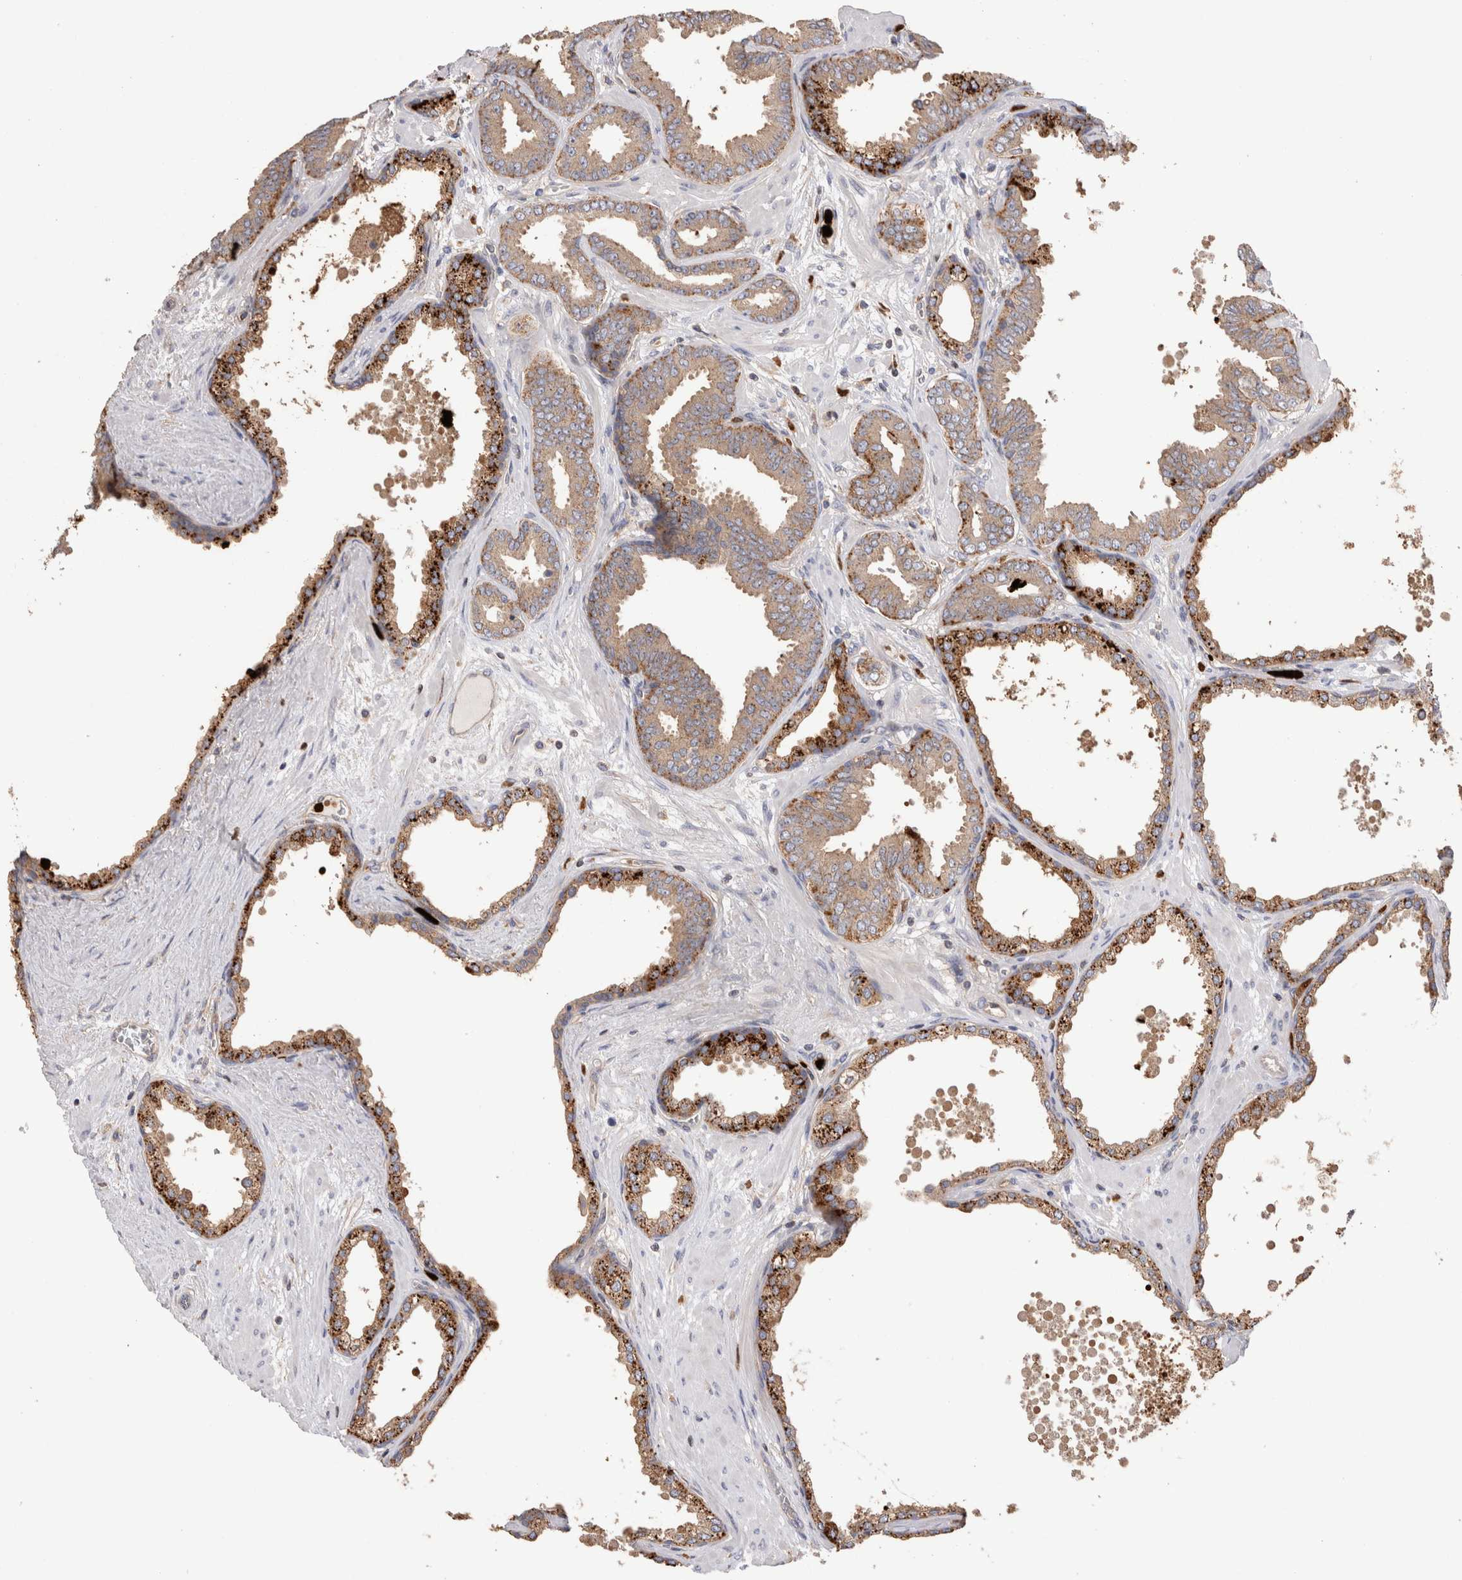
{"staining": {"intensity": "weak", "quantity": ">75%", "location": "cytoplasmic/membranous"}, "tissue": "prostate cancer", "cell_type": "Tumor cells", "image_type": "cancer", "snomed": [{"axis": "morphology", "description": "Adenocarcinoma, Low grade"}, {"axis": "topography", "description": "Prostate"}], "caption": "IHC of human adenocarcinoma (low-grade) (prostate) displays low levels of weak cytoplasmic/membranous expression in approximately >75% of tumor cells. (Stains: DAB (3,3'-diaminobenzidine) in brown, nuclei in blue, Microscopy: brightfield microscopy at high magnification).", "gene": "NXT2", "patient": {"sex": "male", "age": 62}}